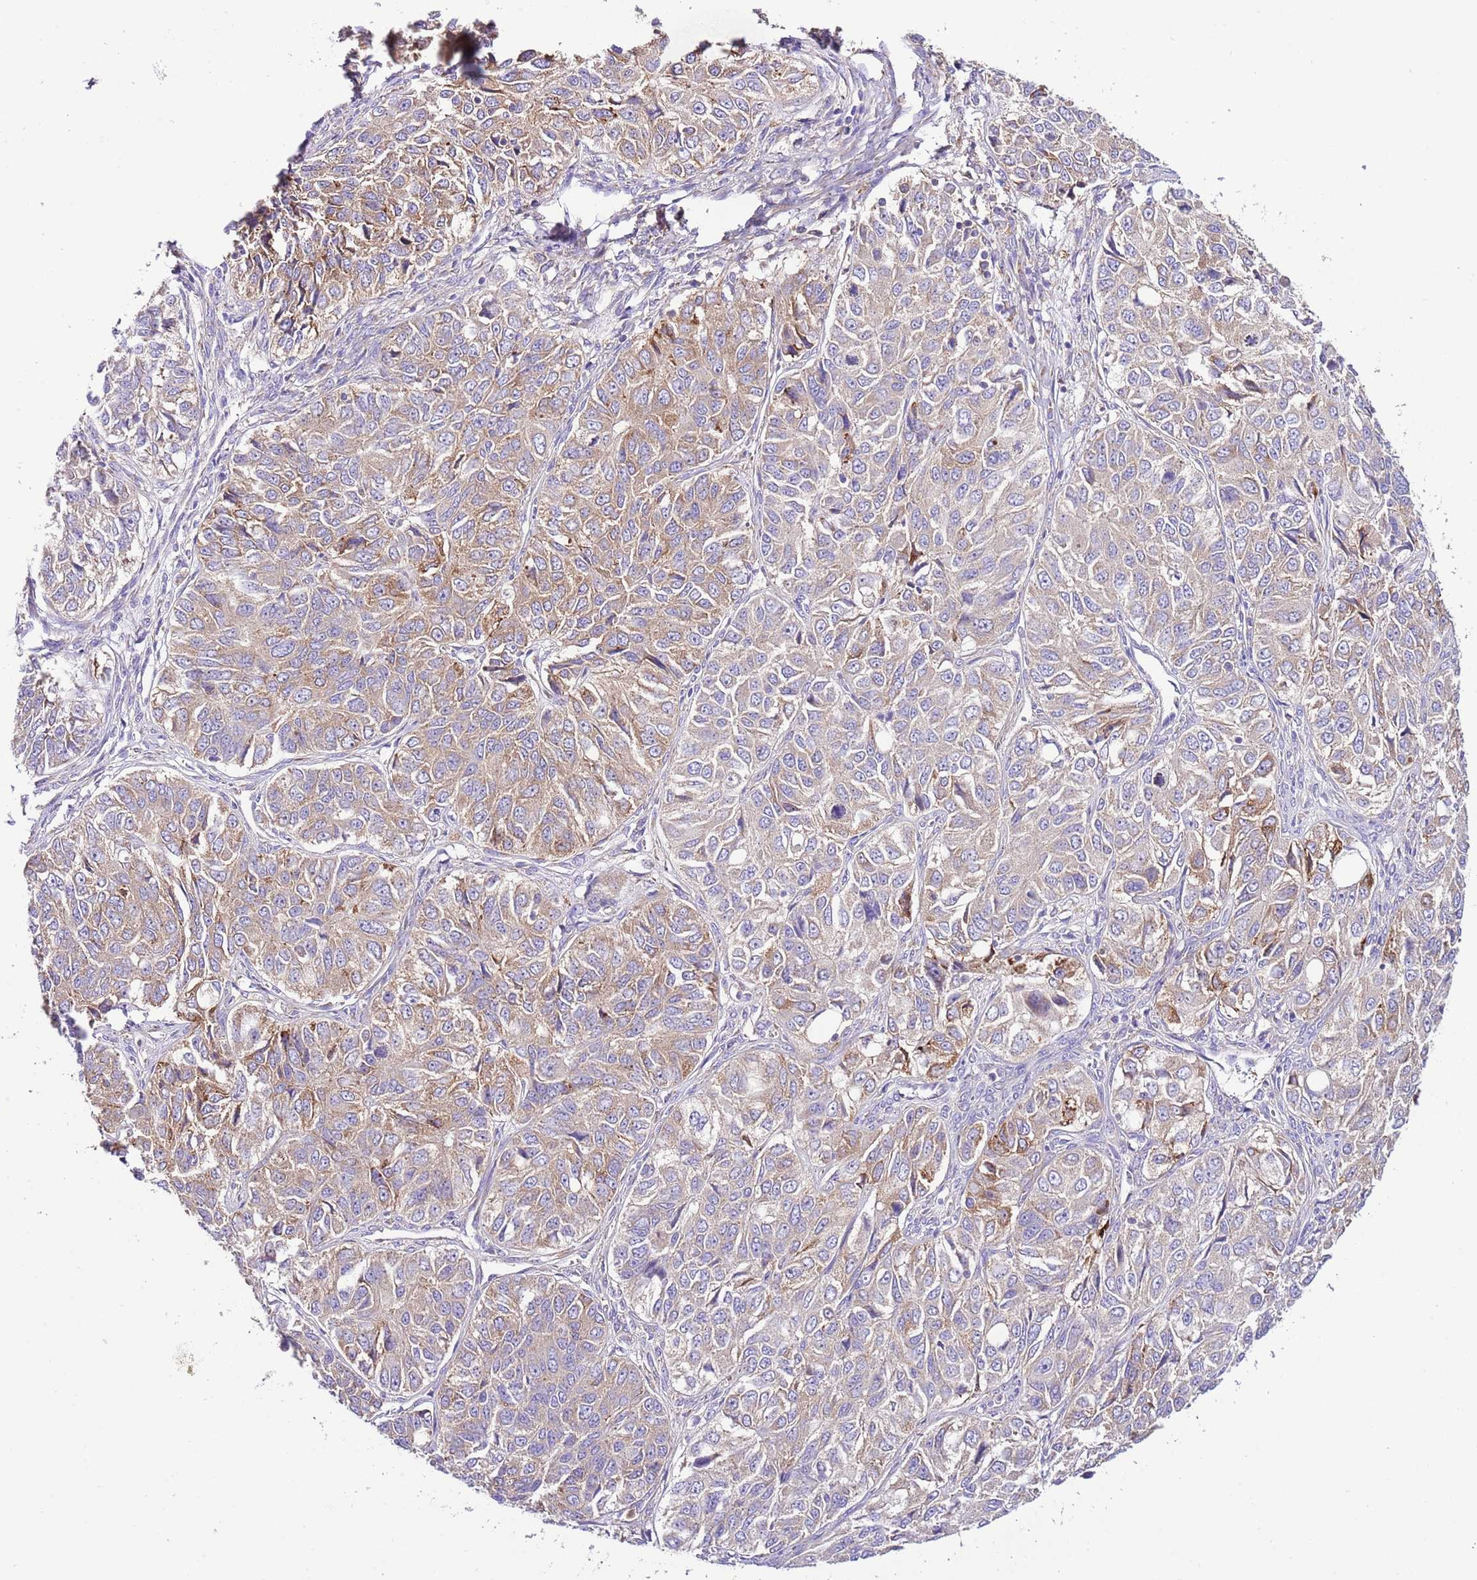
{"staining": {"intensity": "moderate", "quantity": ">75%", "location": "cytoplasmic/membranous"}, "tissue": "ovarian cancer", "cell_type": "Tumor cells", "image_type": "cancer", "snomed": [{"axis": "morphology", "description": "Carcinoma, endometroid"}, {"axis": "topography", "description": "Ovary"}], "caption": "A medium amount of moderate cytoplasmic/membranous positivity is appreciated in about >75% of tumor cells in ovarian cancer (endometroid carcinoma) tissue.", "gene": "RPS10", "patient": {"sex": "female", "age": 51}}